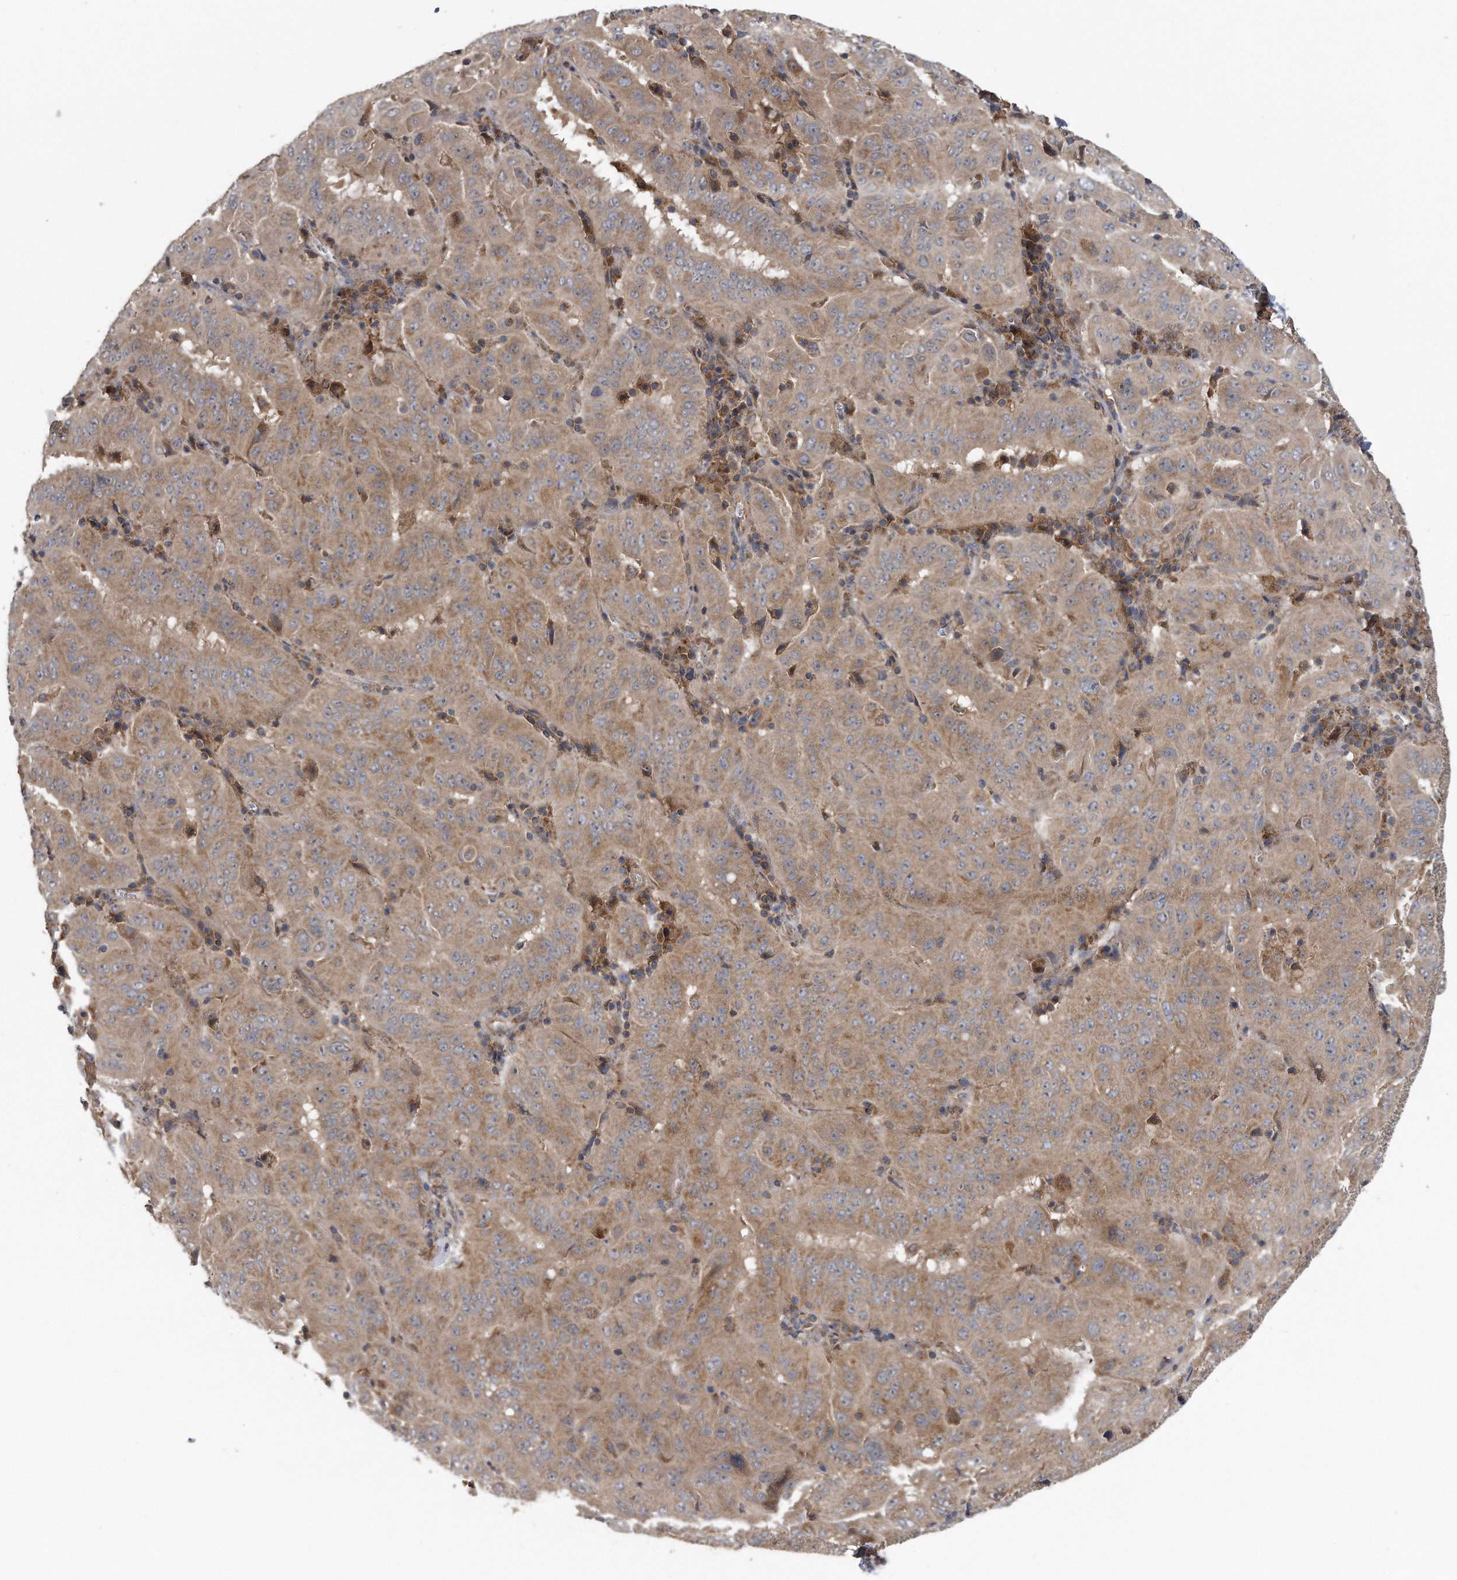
{"staining": {"intensity": "moderate", "quantity": ">75%", "location": "cytoplasmic/membranous"}, "tissue": "pancreatic cancer", "cell_type": "Tumor cells", "image_type": "cancer", "snomed": [{"axis": "morphology", "description": "Adenocarcinoma, NOS"}, {"axis": "topography", "description": "Pancreas"}], "caption": "Tumor cells display moderate cytoplasmic/membranous expression in approximately >75% of cells in pancreatic cancer. (Brightfield microscopy of DAB IHC at high magnification).", "gene": "ALPK2", "patient": {"sex": "male", "age": 63}}